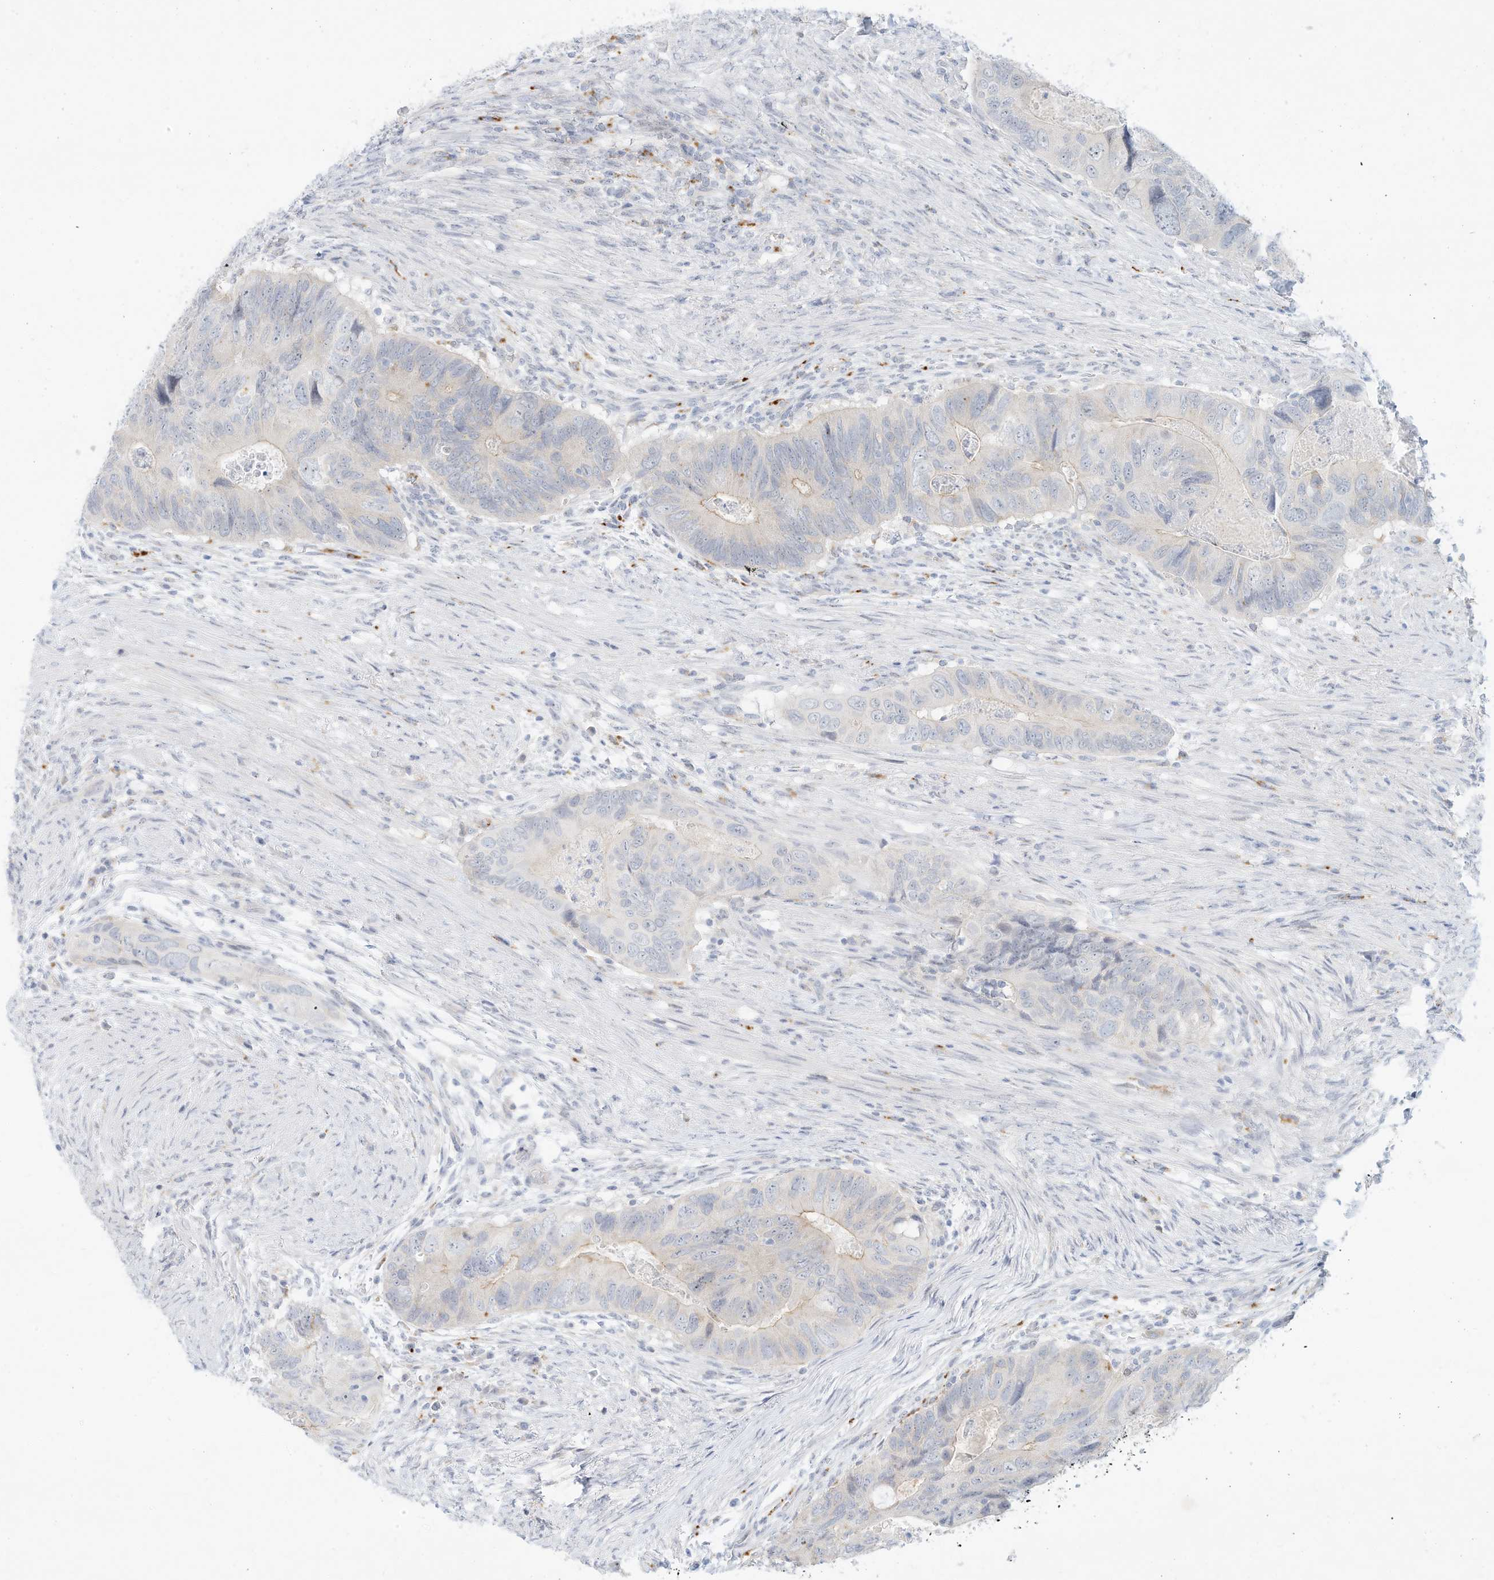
{"staining": {"intensity": "negative", "quantity": "none", "location": "none"}, "tissue": "colorectal cancer", "cell_type": "Tumor cells", "image_type": "cancer", "snomed": [{"axis": "morphology", "description": "Adenocarcinoma, NOS"}, {"axis": "topography", "description": "Rectum"}], "caption": "This is an immunohistochemistry (IHC) image of human adenocarcinoma (colorectal). There is no staining in tumor cells.", "gene": "PAK6", "patient": {"sex": "male", "age": 63}}